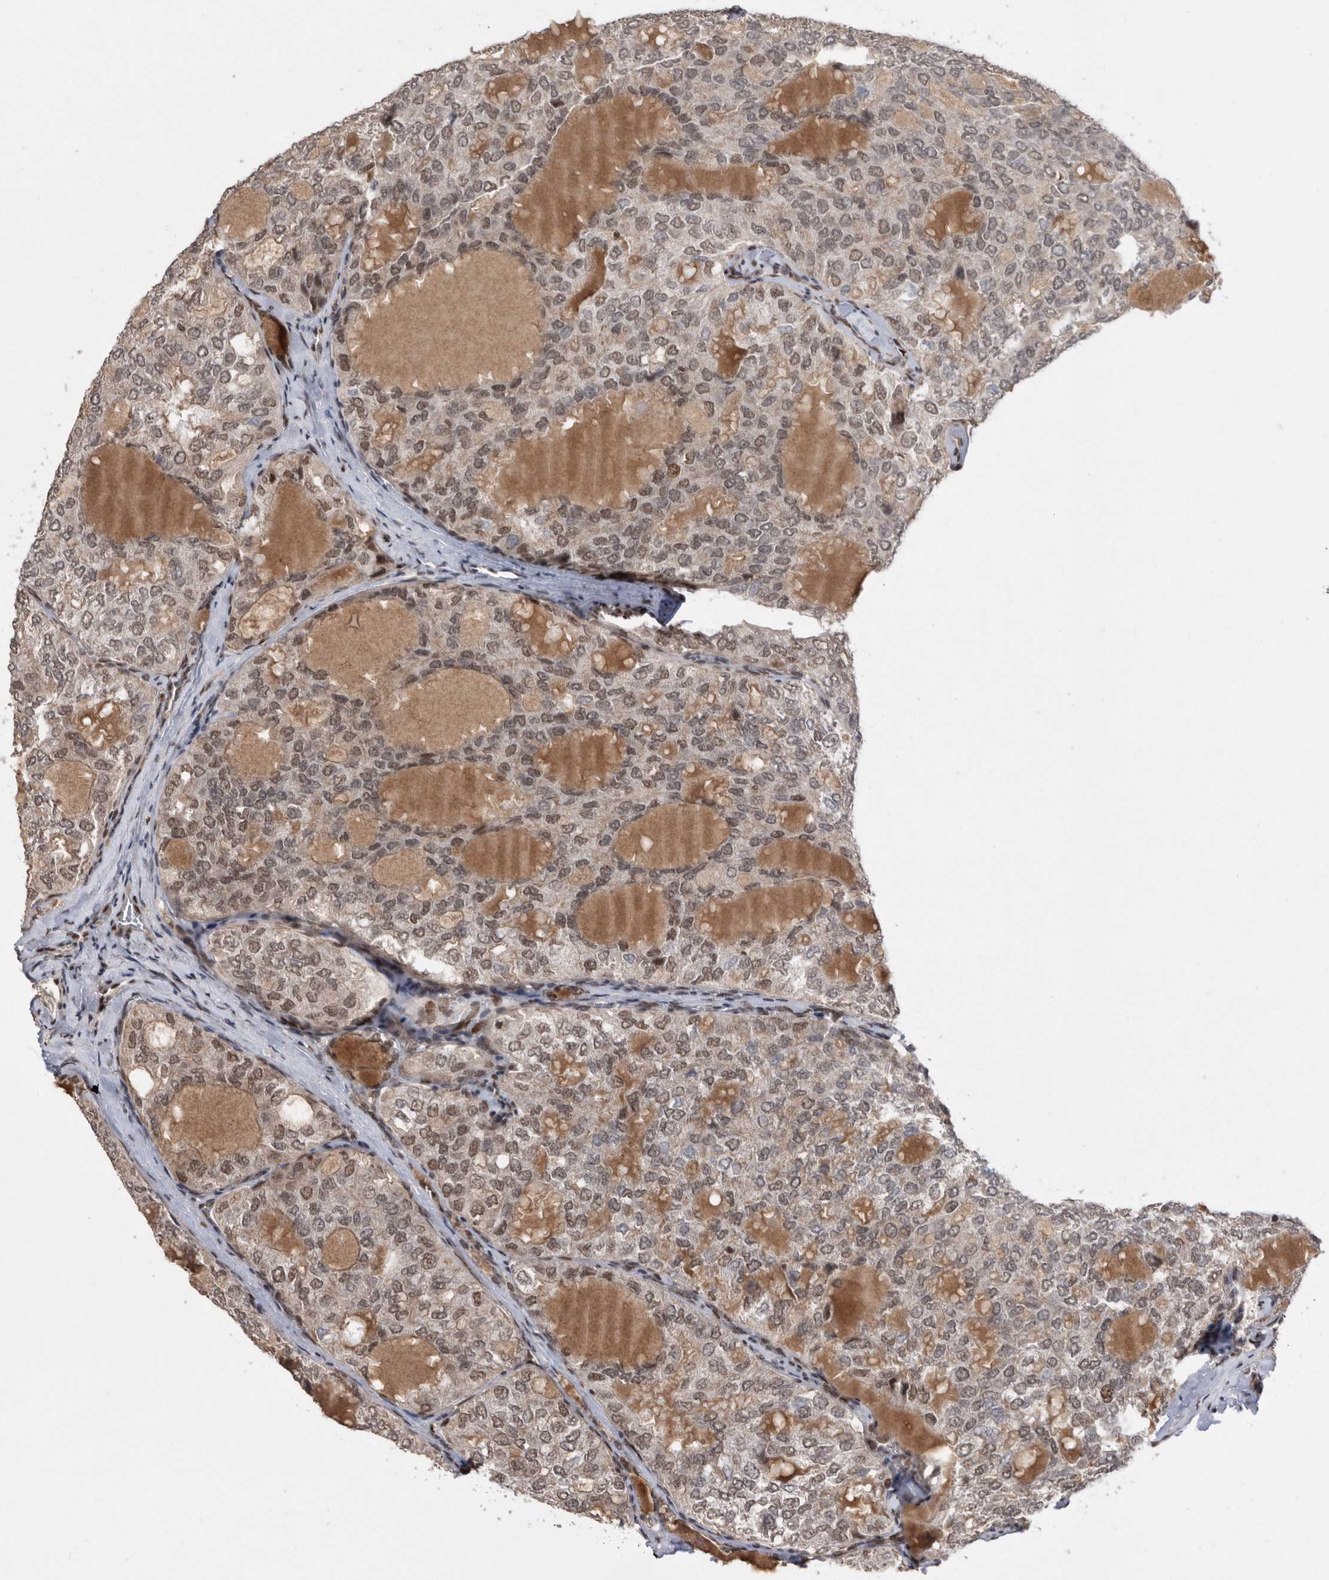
{"staining": {"intensity": "moderate", "quantity": "25%-75%", "location": "nuclear"}, "tissue": "thyroid cancer", "cell_type": "Tumor cells", "image_type": "cancer", "snomed": [{"axis": "morphology", "description": "Follicular adenoma carcinoma, NOS"}, {"axis": "topography", "description": "Thyroid gland"}], "caption": "Tumor cells reveal moderate nuclear expression in approximately 25%-75% of cells in thyroid follicular adenoma carcinoma.", "gene": "TDRD3", "patient": {"sex": "male", "age": 75}}